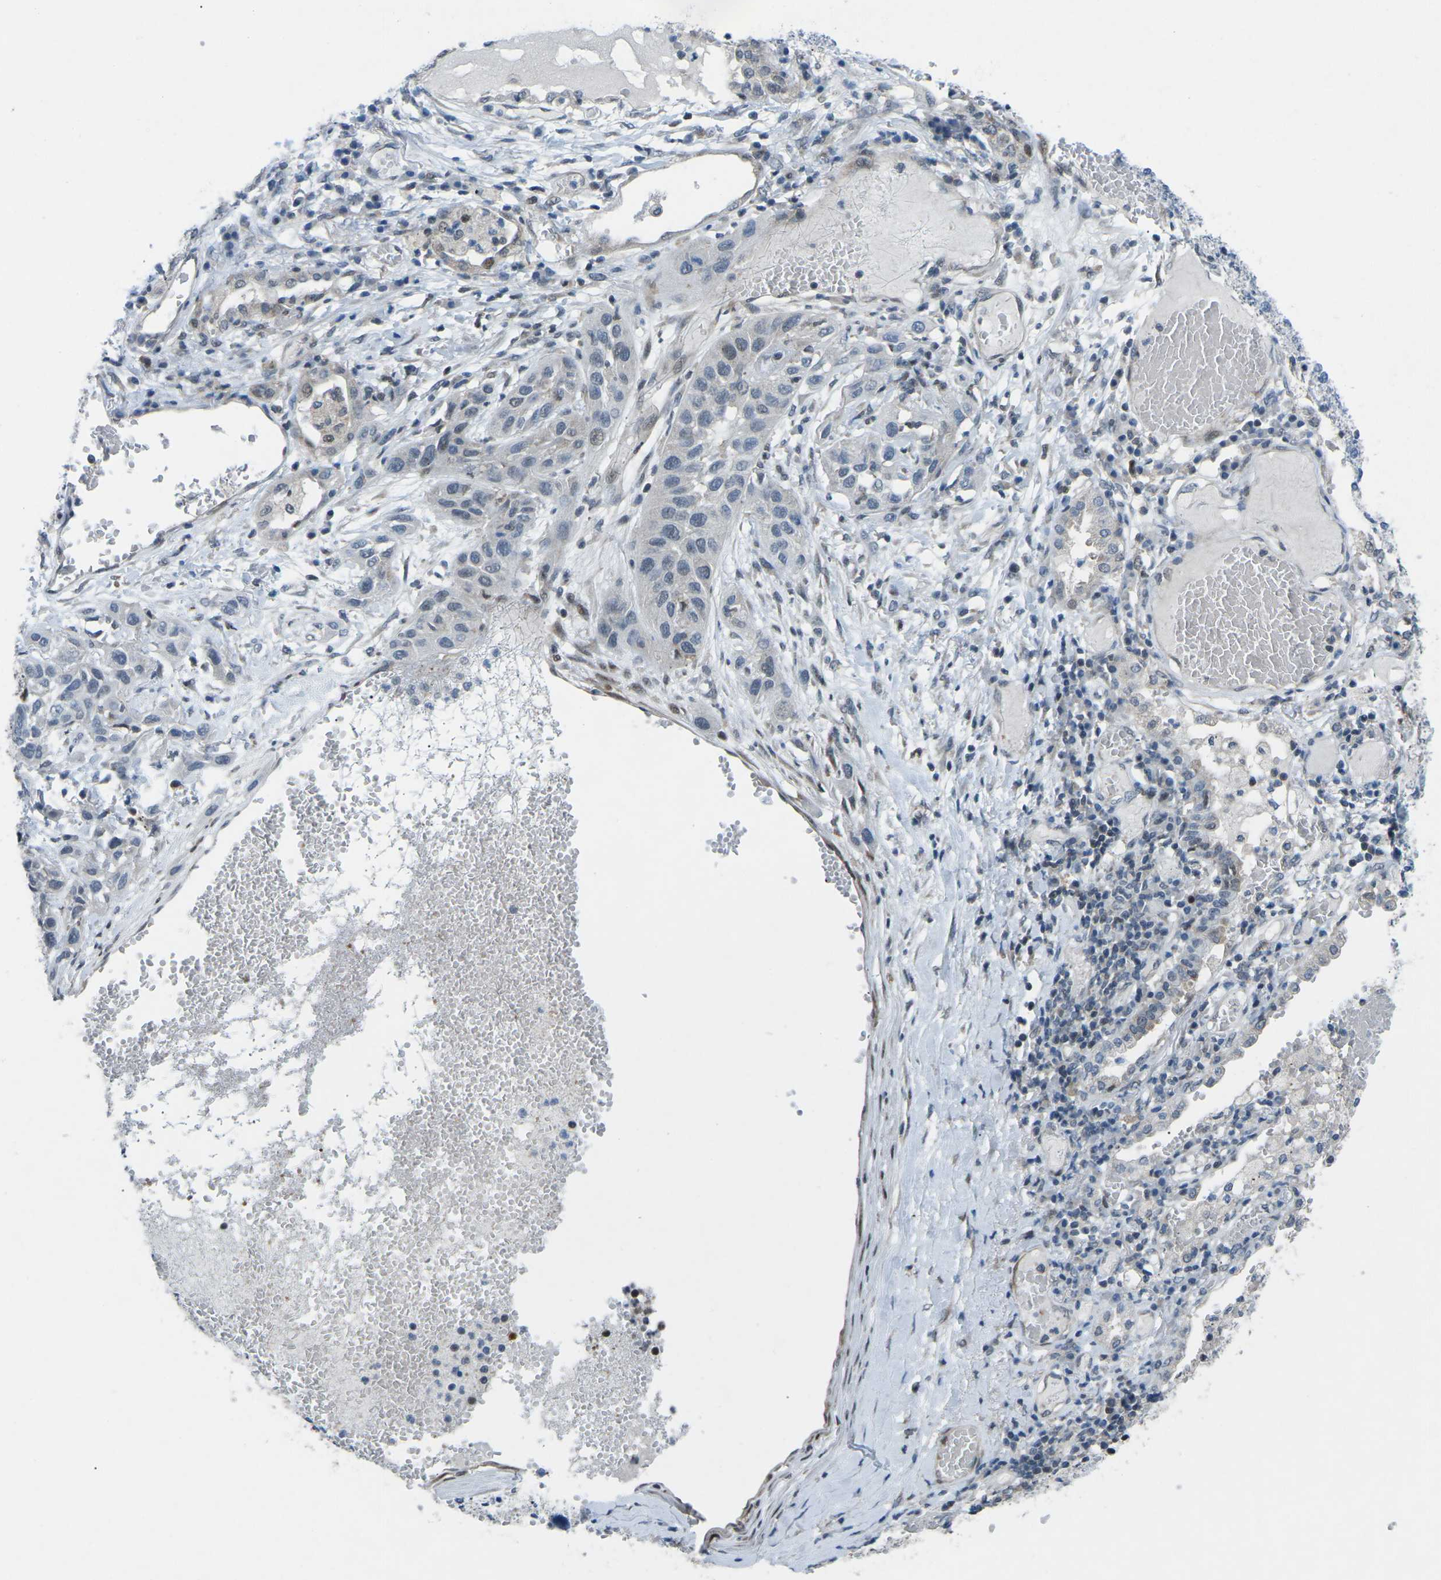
{"staining": {"intensity": "weak", "quantity": "<25%", "location": "nuclear"}, "tissue": "lung cancer", "cell_type": "Tumor cells", "image_type": "cancer", "snomed": [{"axis": "morphology", "description": "Squamous cell carcinoma, NOS"}, {"axis": "topography", "description": "Lung"}], "caption": "The histopathology image displays no staining of tumor cells in lung squamous cell carcinoma.", "gene": "MBNL1", "patient": {"sex": "male", "age": 71}}